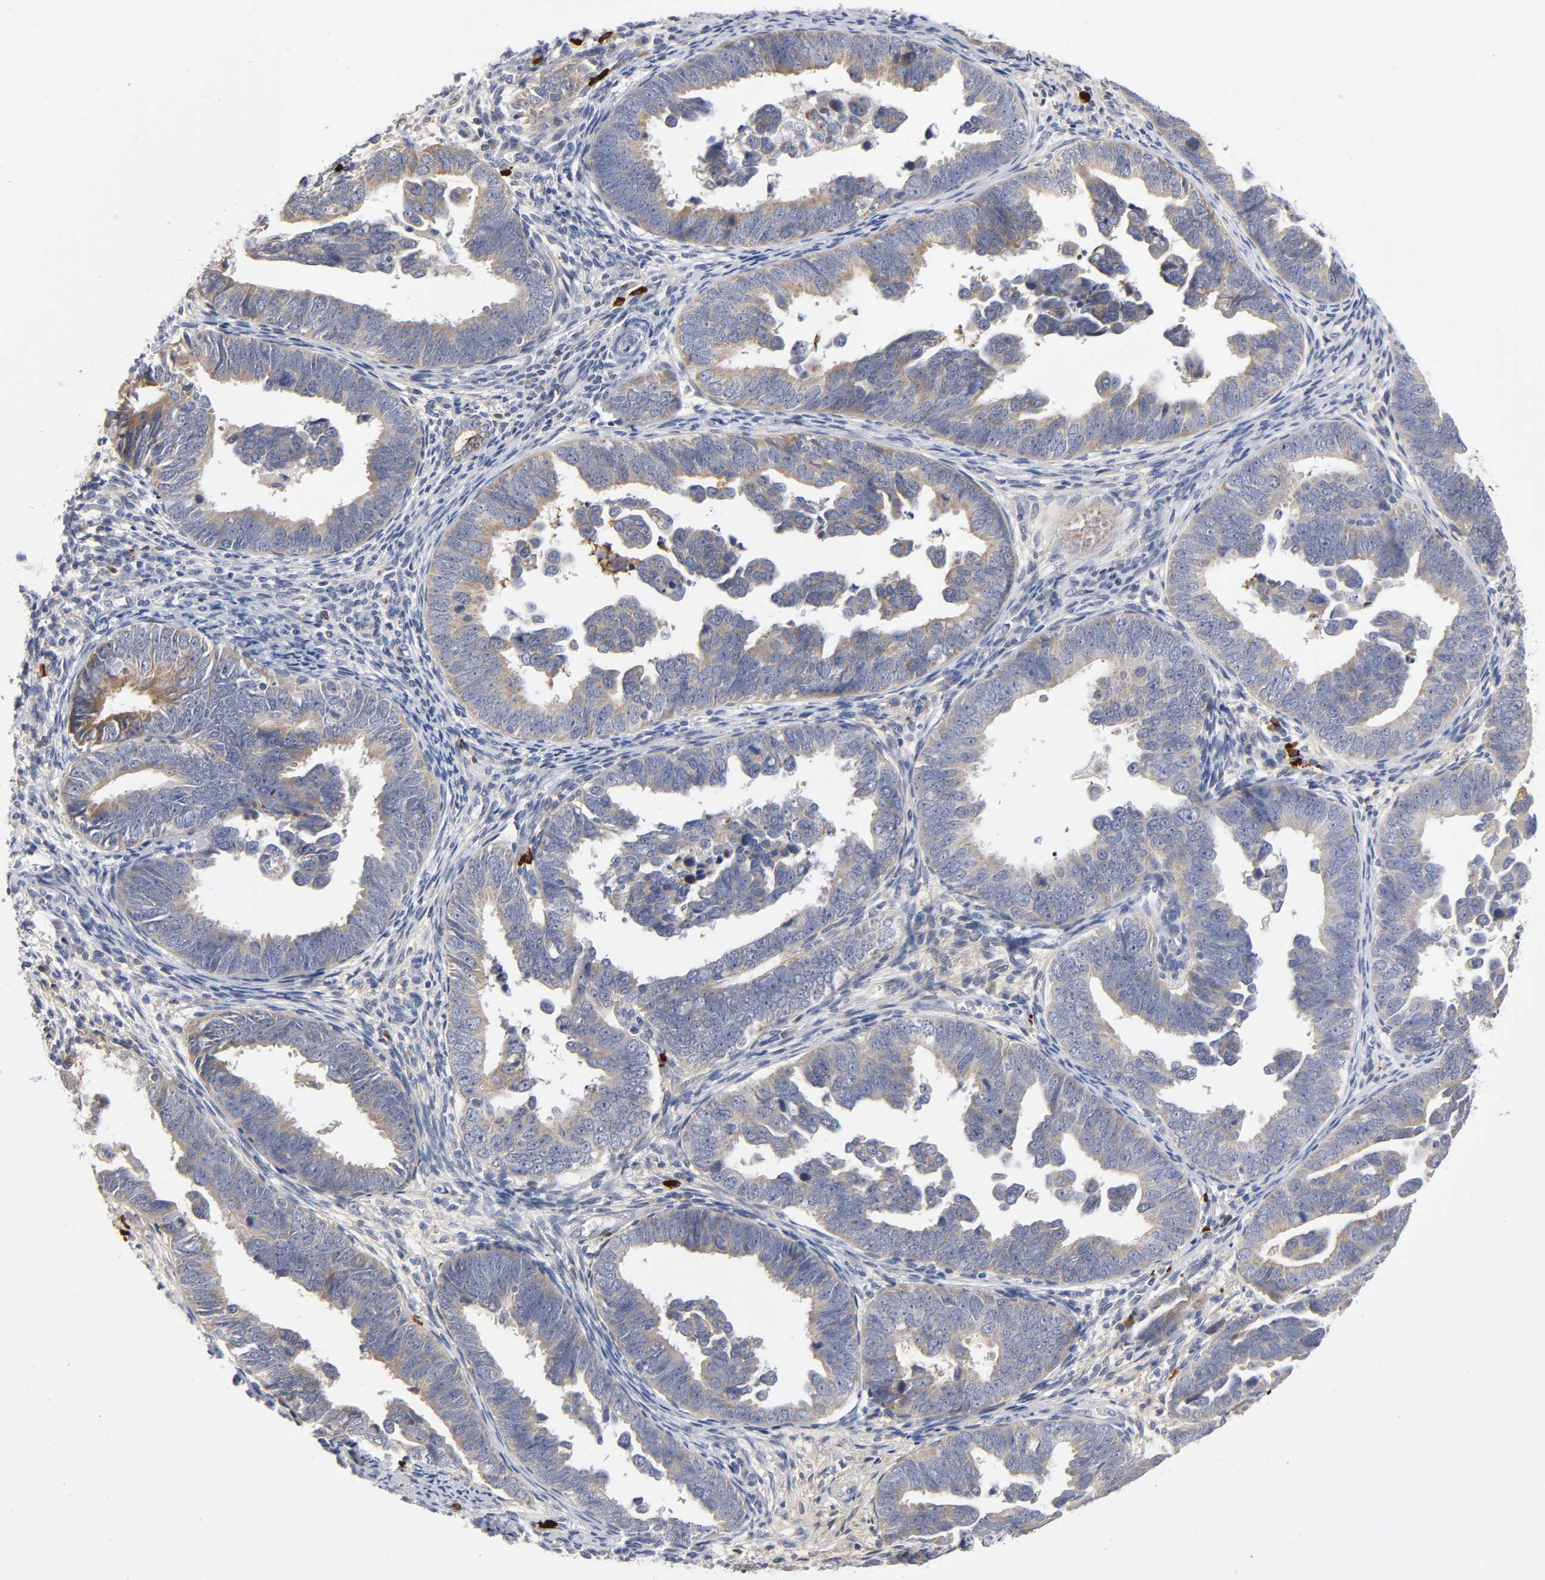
{"staining": {"intensity": "weak", "quantity": ">75%", "location": "cytoplasmic/membranous"}, "tissue": "endometrial cancer", "cell_type": "Tumor cells", "image_type": "cancer", "snomed": [{"axis": "morphology", "description": "Adenocarcinoma, NOS"}, {"axis": "topography", "description": "Endometrium"}], "caption": "Tumor cells exhibit low levels of weak cytoplasmic/membranous staining in approximately >75% of cells in human endometrial cancer (adenocarcinoma).", "gene": "NOVA1", "patient": {"sex": "female", "age": 75}}